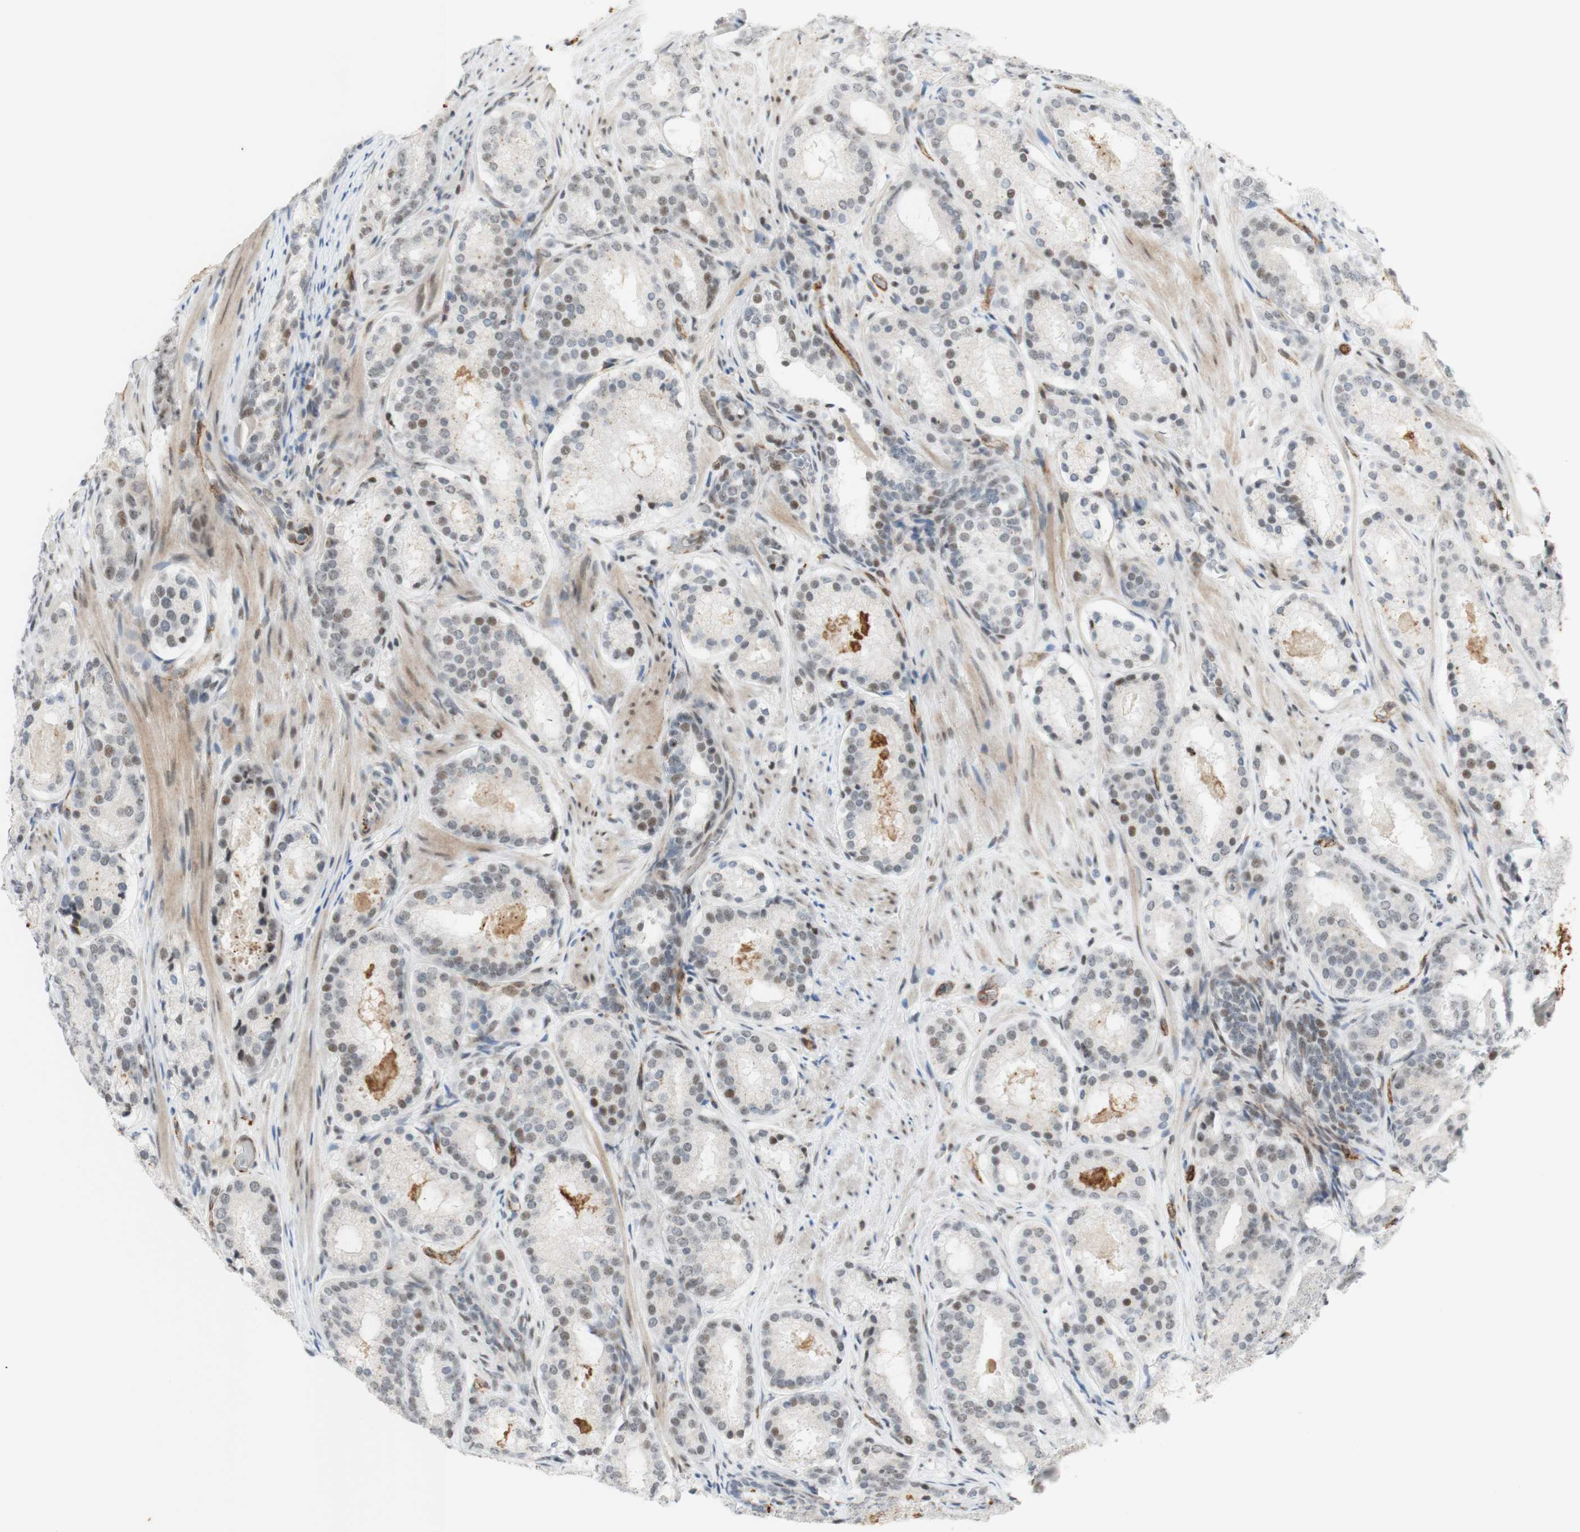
{"staining": {"intensity": "moderate", "quantity": ">75%", "location": "nuclear"}, "tissue": "prostate cancer", "cell_type": "Tumor cells", "image_type": "cancer", "snomed": [{"axis": "morphology", "description": "Adenocarcinoma, Low grade"}, {"axis": "topography", "description": "Prostate"}], "caption": "A medium amount of moderate nuclear expression is seen in approximately >75% of tumor cells in low-grade adenocarcinoma (prostate) tissue. (IHC, brightfield microscopy, high magnification).", "gene": "IRF1", "patient": {"sex": "male", "age": 69}}